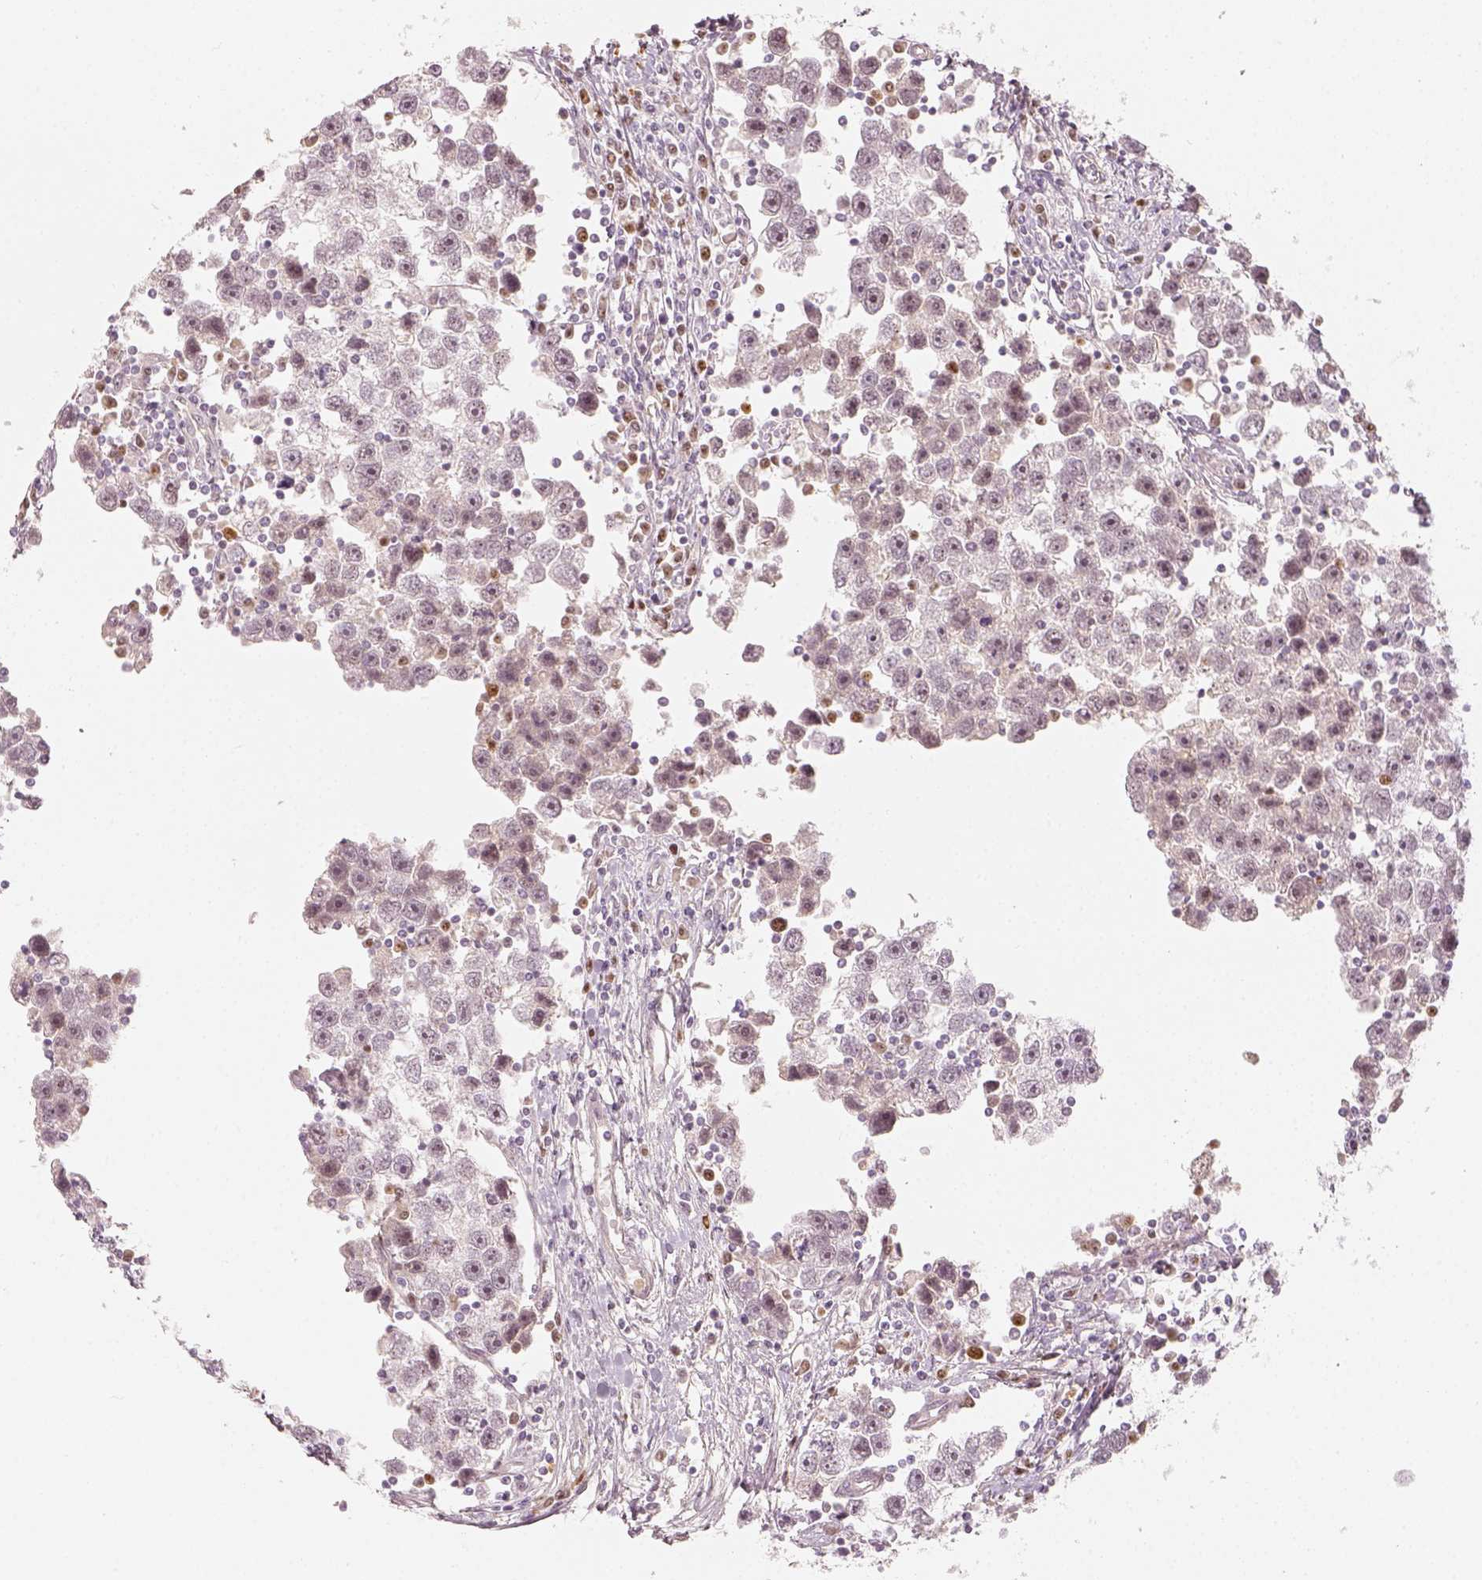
{"staining": {"intensity": "negative", "quantity": "none", "location": "none"}, "tissue": "testis cancer", "cell_type": "Tumor cells", "image_type": "cancer", "snomed": [{"axis": "morphology", "description": "Seminoma, NOS"}, {"axis": "topography", "description": "Testis"}], "caption": "Tumor cells are negative for brown protein staining in seminoma (testis).", "gene": "EAF2", "patient": {"sex": "male", "age": 30}}